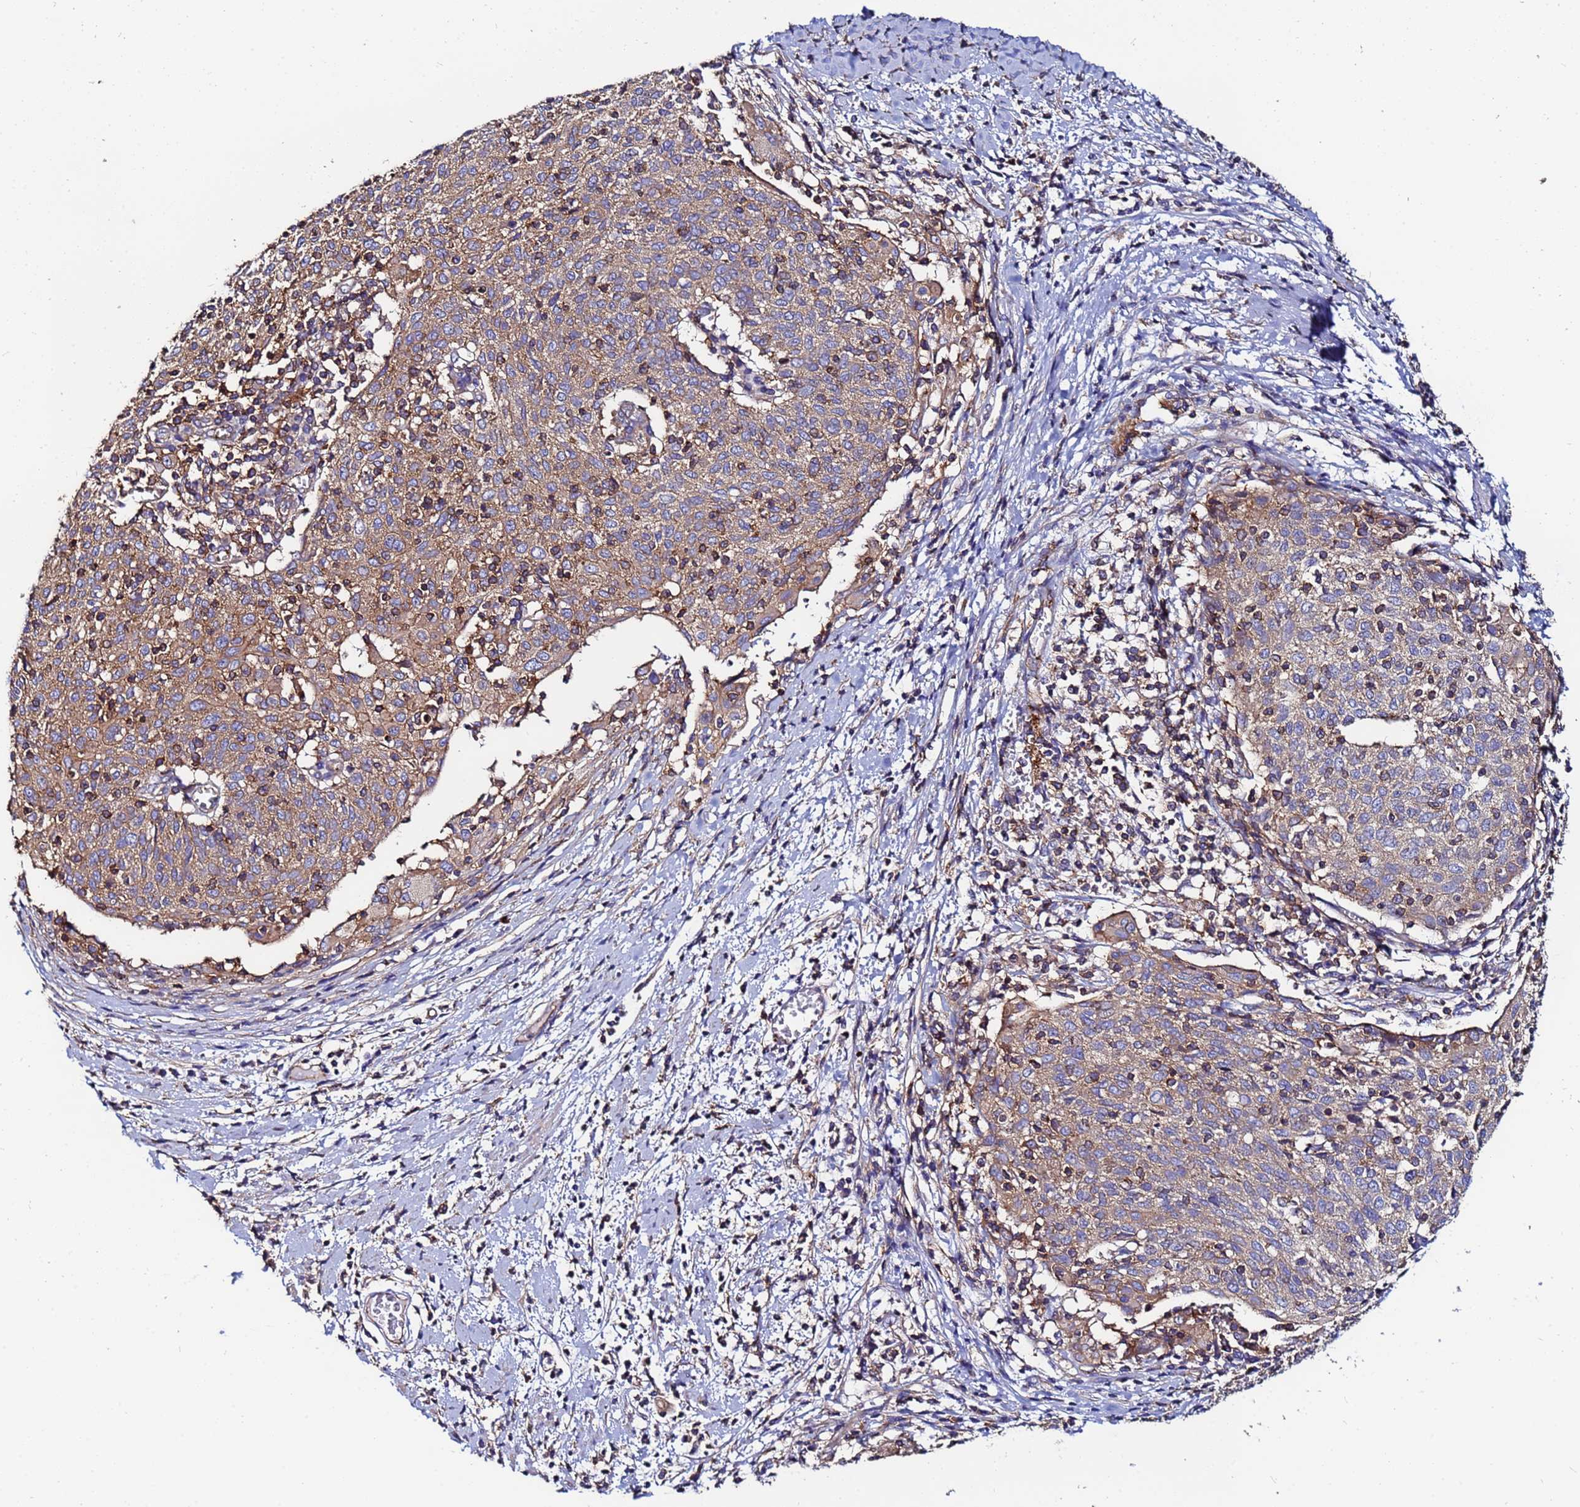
{"staining": {"intensity": "weak", "quantity": ">75%", "location": "cytoplasmic/membranous"}, "tissue": "cervical cancer", "cell_type": "Tumor cells", "image_type": "cancer", "snomed": [{"axis": "morphology", "description": "Squamous cell carcinoma, NOS"}, {"axis": "topography", "description": "Cervix"}], "caption": "IHC (DAB) staining of cervical cancer (squamous cell carcinoma) shows weak cytoplasmic/membranous protein expression in approximately >75% of tumor cells.", "gene": "POTEE", "patient": {"sex": "female", "age": 52}}